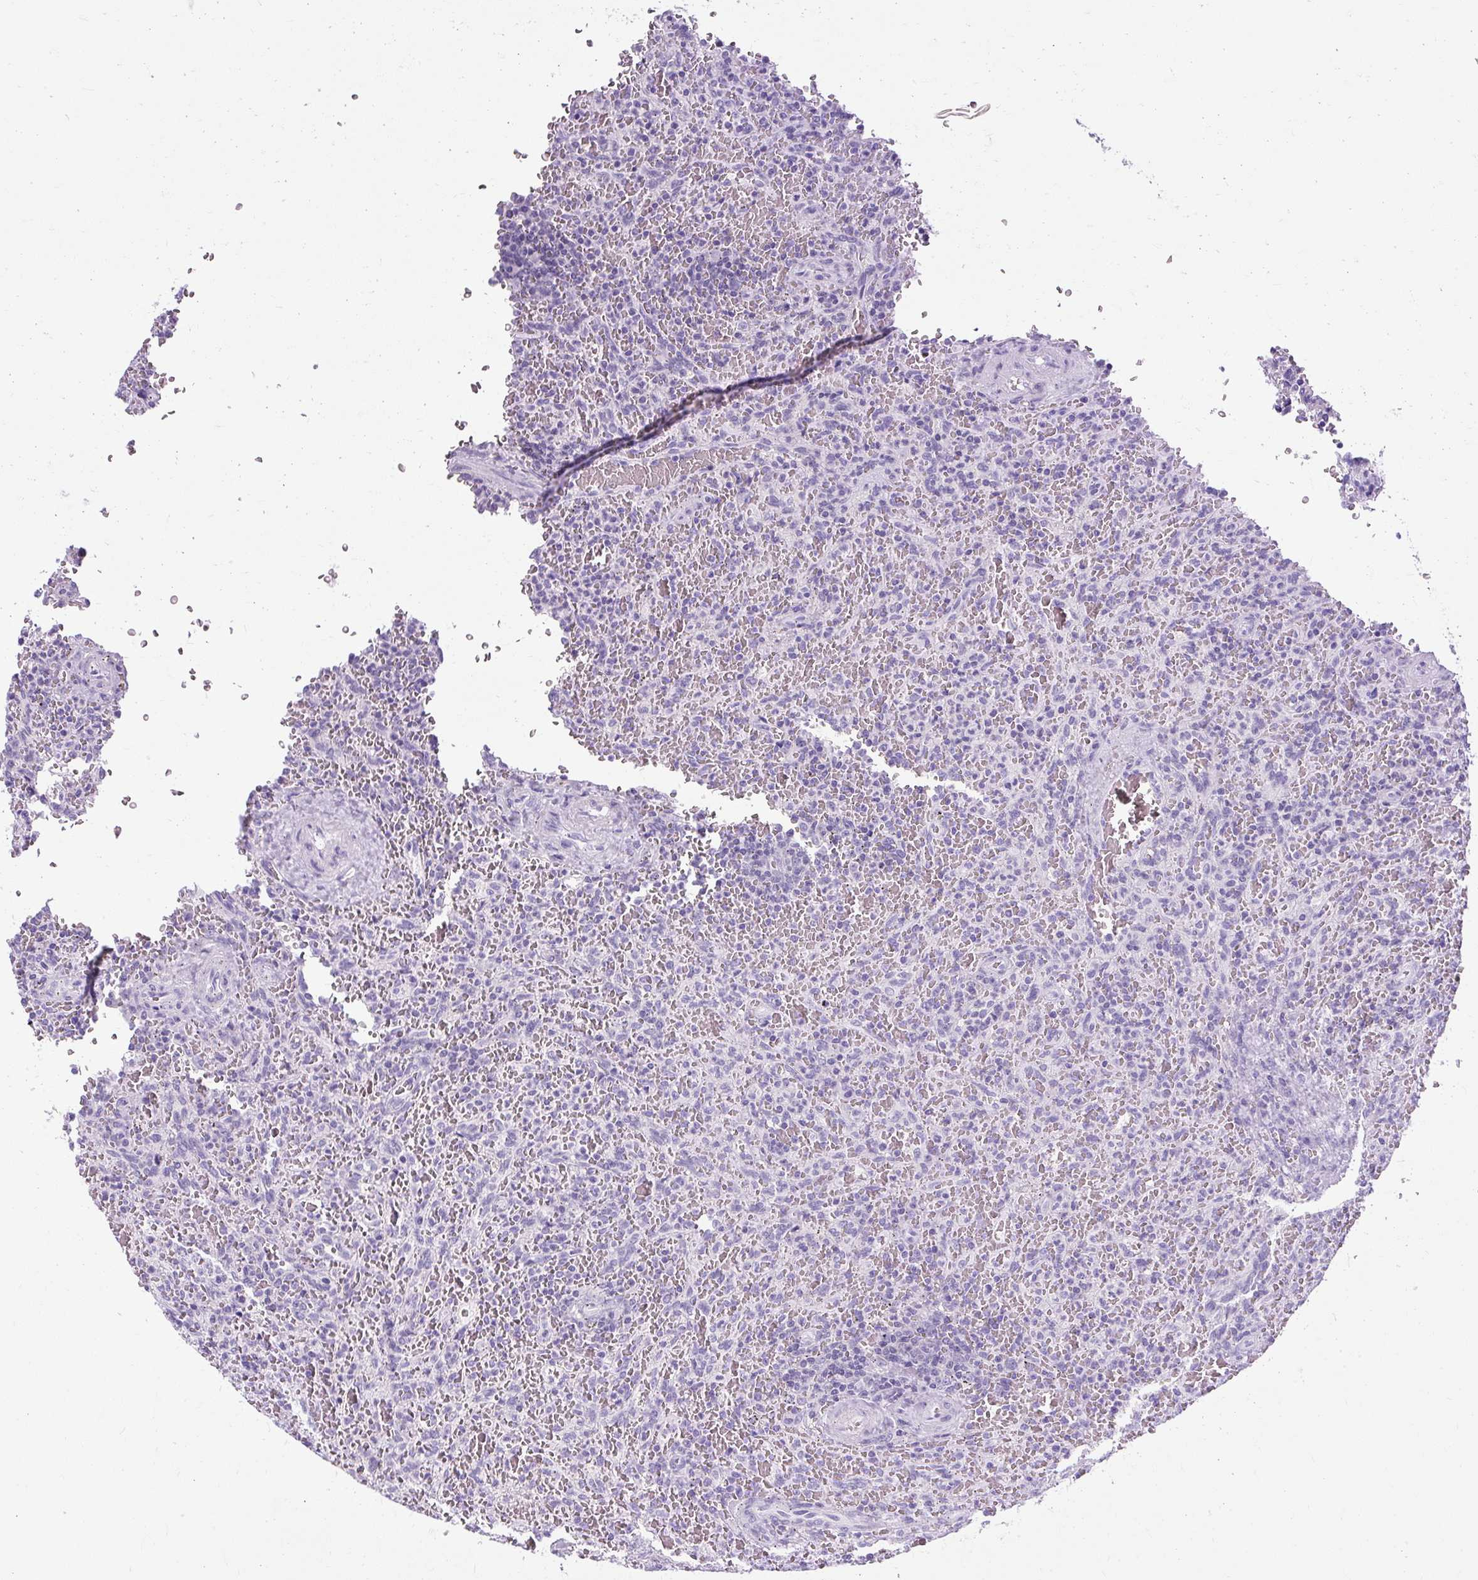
{"staining": {"intensity": "negative", "quantity": "none", "location": "none"}, "tissue": "lymphoma", "cell_type": "Tumor cells", "image_type": "cancer", "snomed": [{"axis": "morphology", "description": "Malignant lymphoma, non-Hodgkin's type, Low grade"}, {"axis": "topography", "description": "Spleen"}], "caption": "An immunohistochemistry (IHC) image of malignant lymphoma, non-Hodgkin's type (low-grade) is shown. There is no staining in tumor cells of malignant lymphoma, non-Hodgkin's type (low-grade).", "gene": "B3GNT4", "patient": {"sex": "female", "age": 64}}